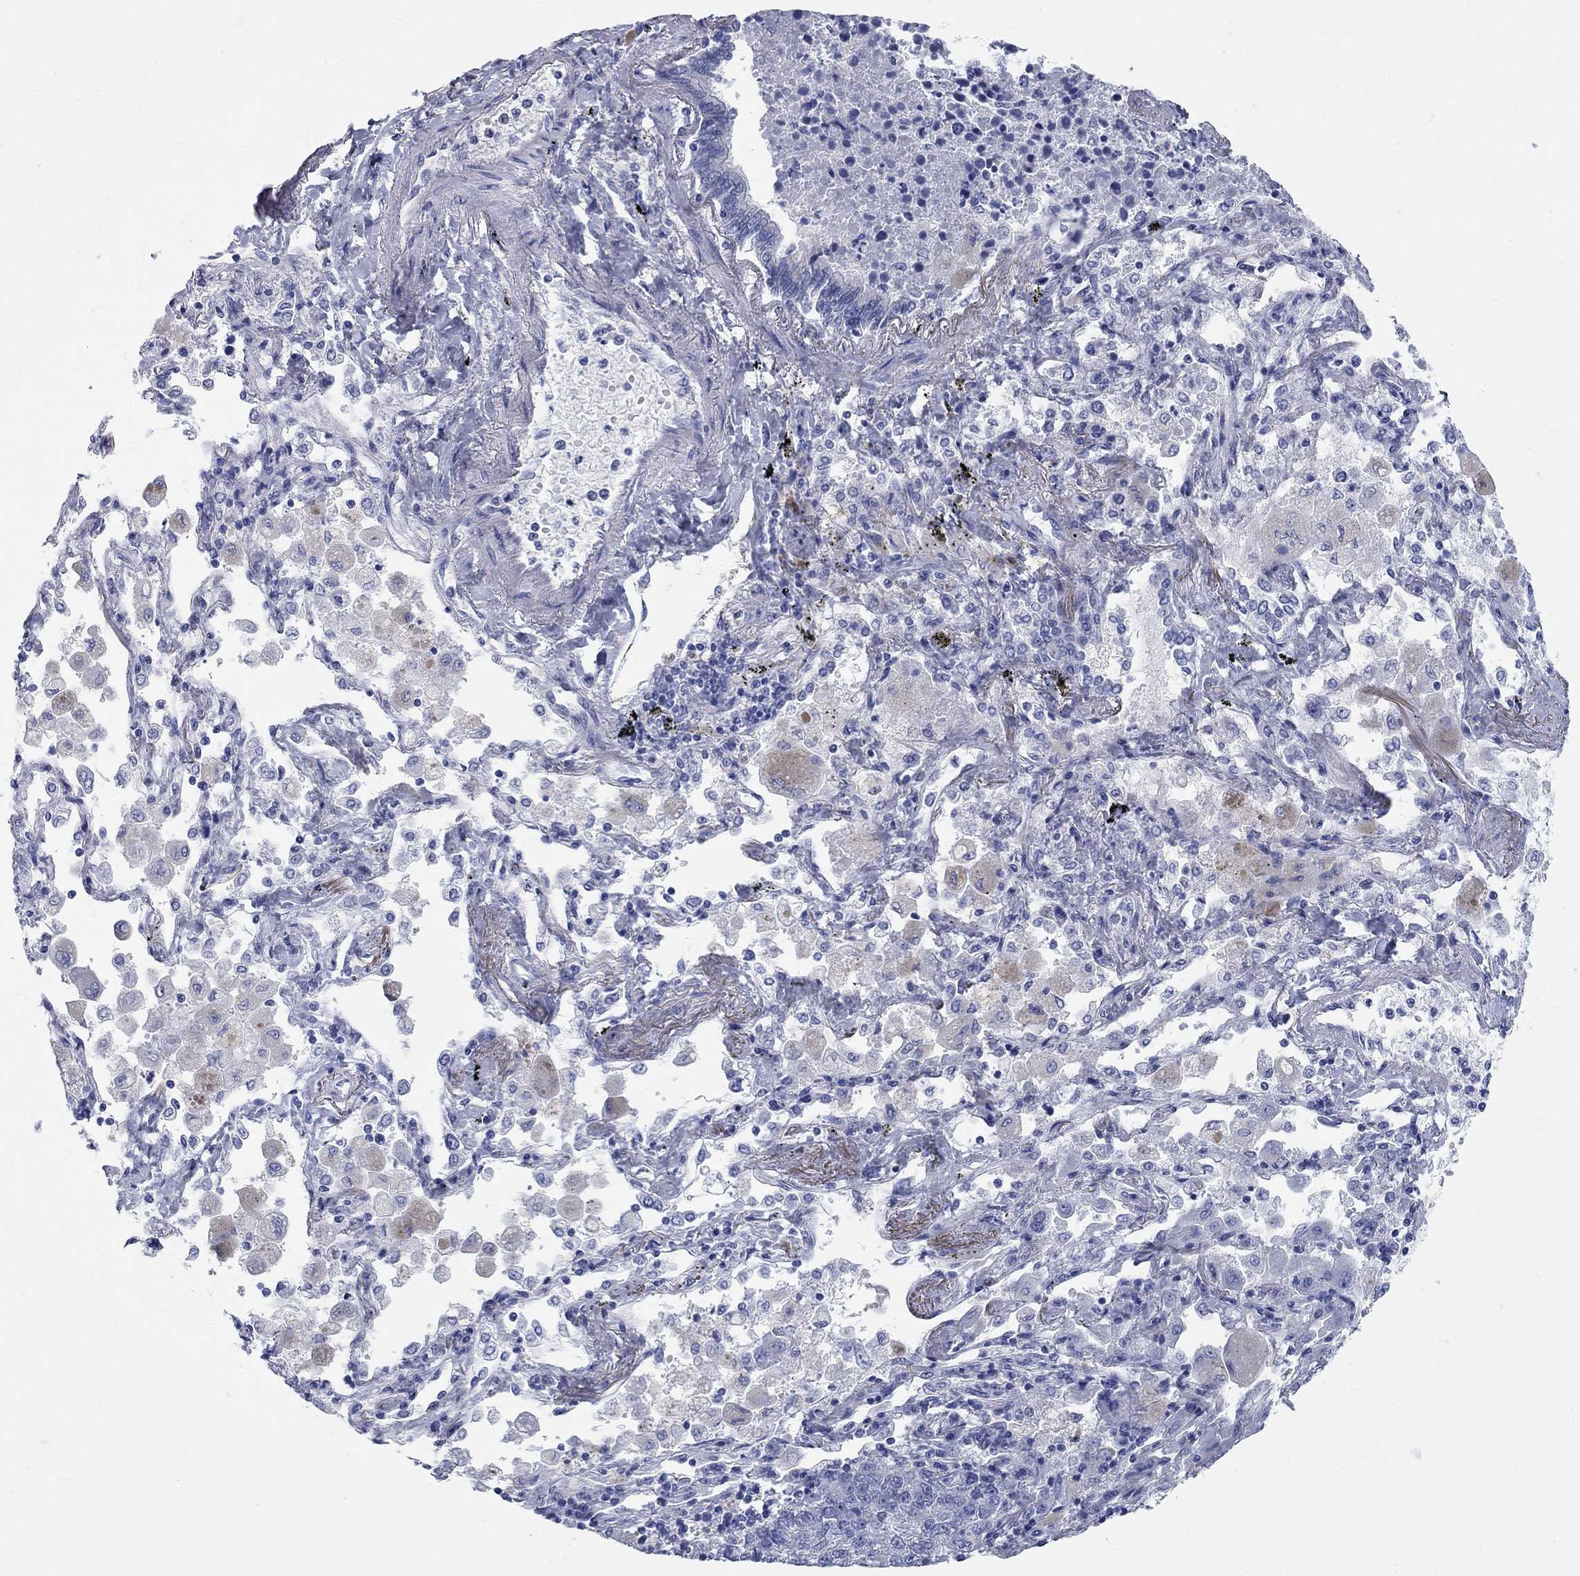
{"staining": {"intensity": "negative", "quantity": "none", "location": "none"}, "tissue": "lung cancer", "cell_type": "Tumor cells", "image_type": "cancer", "snomed": [{"axis": "morphology", "description": "Adenocarcinoma, NOS"}, {"axis": "topography", "description": "Lung"}], "caption": "Immunohistochemistry histopathology image of neoplastic tissue: human lung cancer stained with DAB (3,3'-diaminobenzidine) exhibits no significant protein expression in tumor cells.", "gene": "WASF3", "patient": {"sex": "male", "age": 49}}